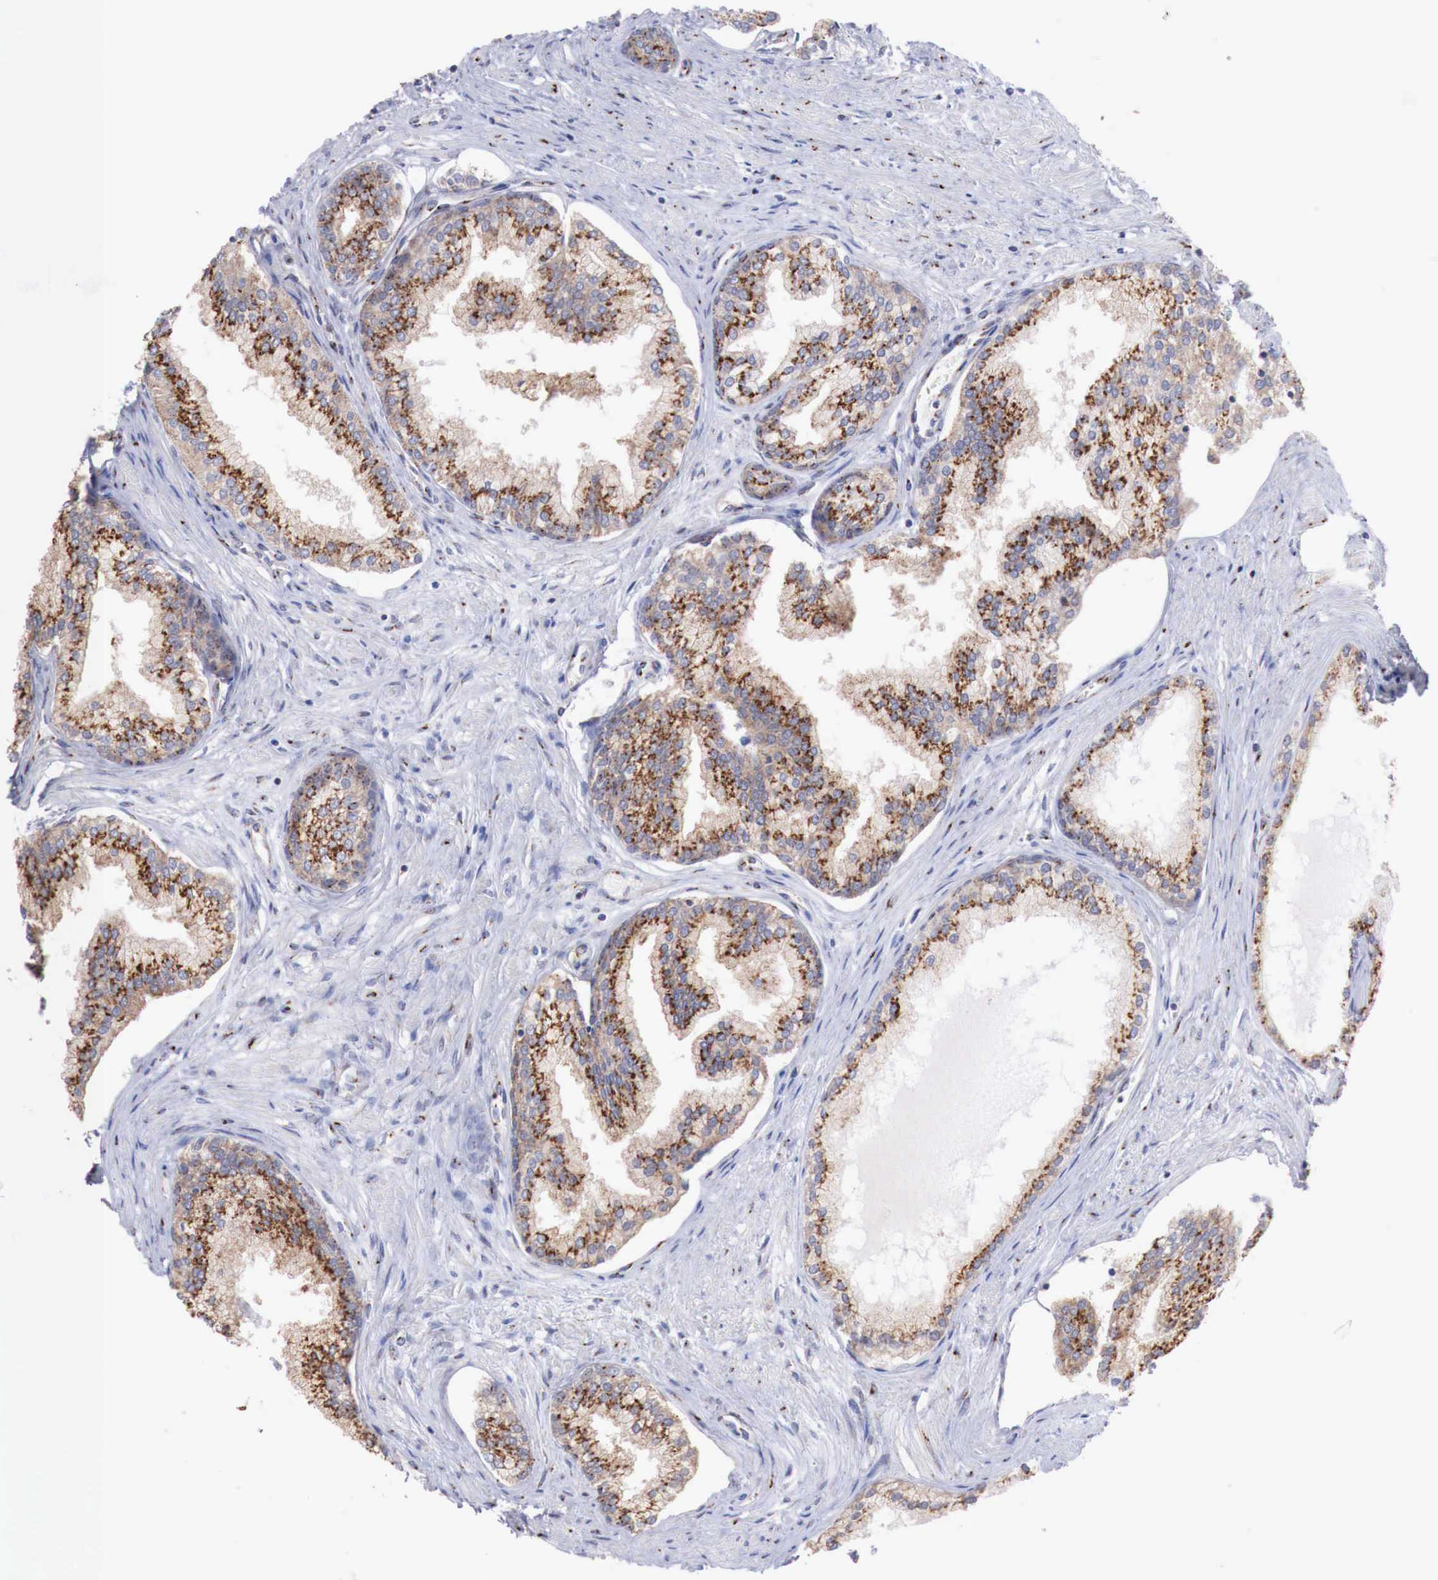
{"staining": {"intensity": "moderate", "quantity": ">75%", "location": "cytoplasmic/membranous"}, "tissue": "prostate", "cell_type": "Glandular cells", "image_type": "normal", "snomed": [{"axis": "morphology", "description": "Normal tissue, NOS"}, {"axis": "topography", "description": "Prostate"}], "caption": "Immunohistochemistry (IHC) of normal human prostate shows medium levels of moderate cytoplasmic/membranous expression in about >75% of glandular cells. (DAB IHC with brightfield microscopy, high magnification).", "gene": "SYAP1", "patient": {"sex": "male", "age": 68}}